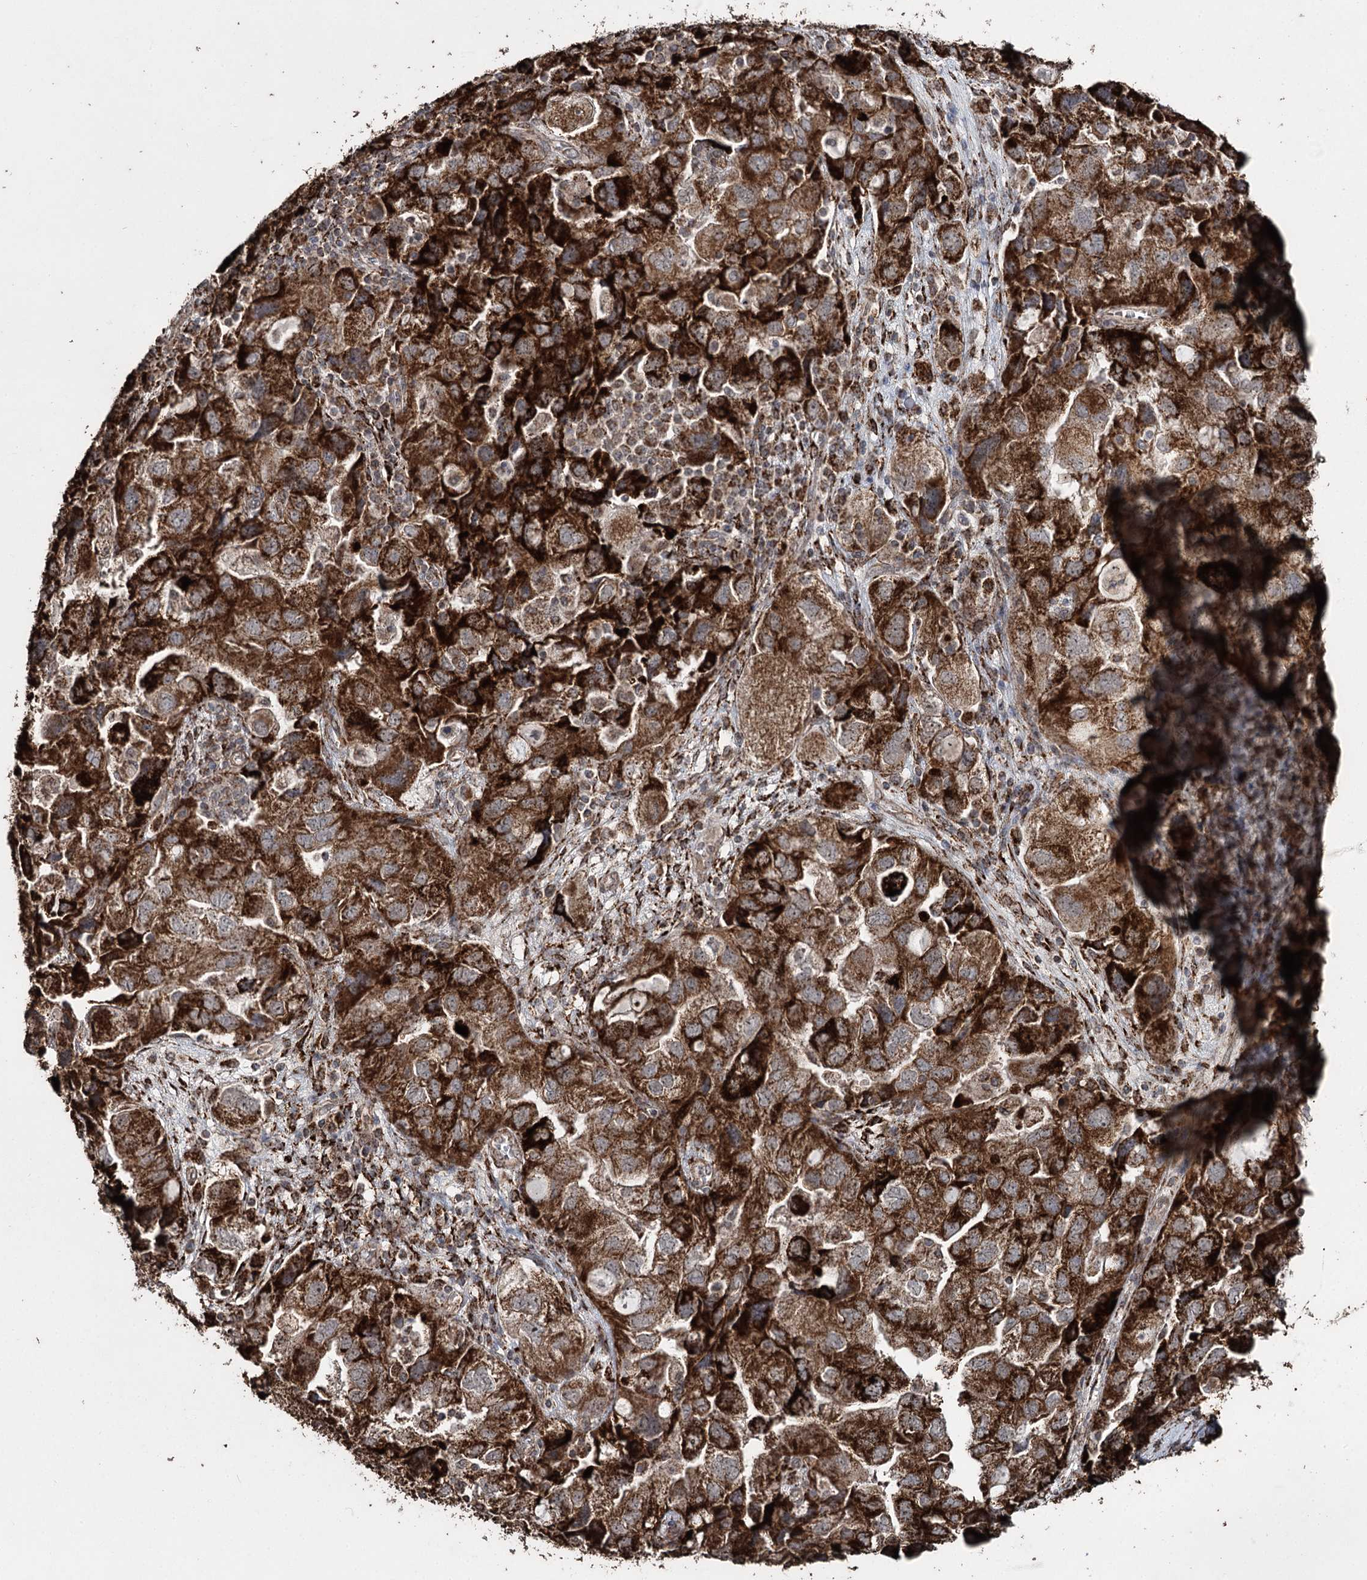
{"staining": {"intensity": "strong", "quantity": ">75%", "location": "cytoplasmic/membranous"}, "tissue": "ovarian cancer", "cell_type": "Tumor cells", "image_type": "cancer", "snomed": [{"axis": "morphology", "description": "Carcinoma, NOS"}, {"axis": "morphology", "description": "Cystadenocarcinoma, serous, NOS"}, {"axis": "topography", "description": "Ovary"}], "caption": "The immunohistochemical stain highlights strong cytoplasmic/membranous expression in tumor cells of ovarian cancer (serous cystadenocarcinoma) tissue.", "gene": "SLF2", "patient": {"sex": "female", "age": 69}}